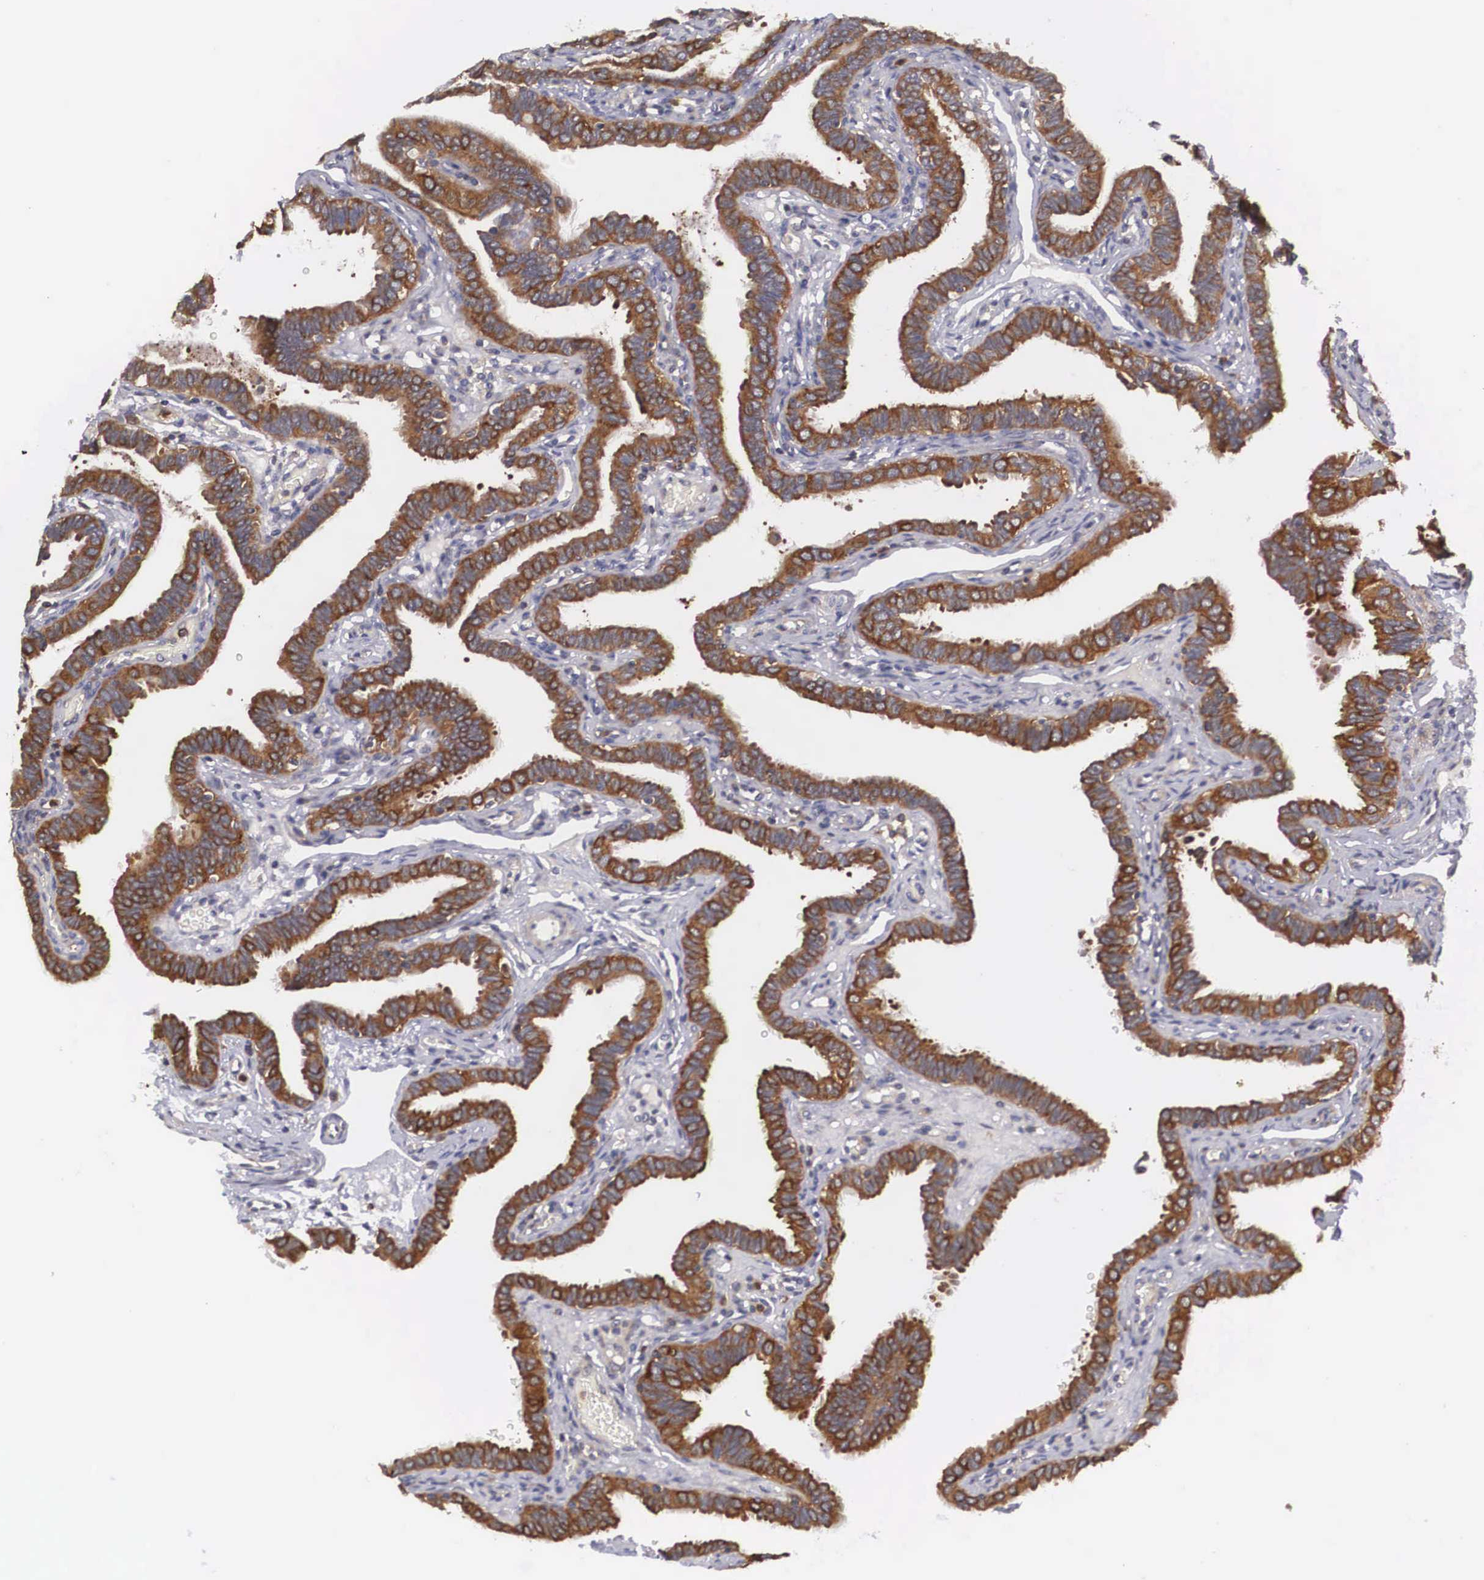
{"staining": {"intensity": "strong", "quantity": ">75%", "location": "cytoplasmic/membranous"}, "tissue": "fallopian tube", "cell_type": "Glandular cells", "image_type": "normal", "snomed": [{"axis": "morphology", "description": "Normal tissue, NOS"}, {"axis": "topography", "description": "Fallopian tube"}], "caption": "Fallopian tube stained with DAB (3,3'-diaminobenzidine) immunohistochemistry (IHC) reveals high levels of strong cytoplasmic/membranous staining in approximately >75% of glandular cells.", "gene": "GRIPAP1", "patient": {"sex": "female", "age": 38}}